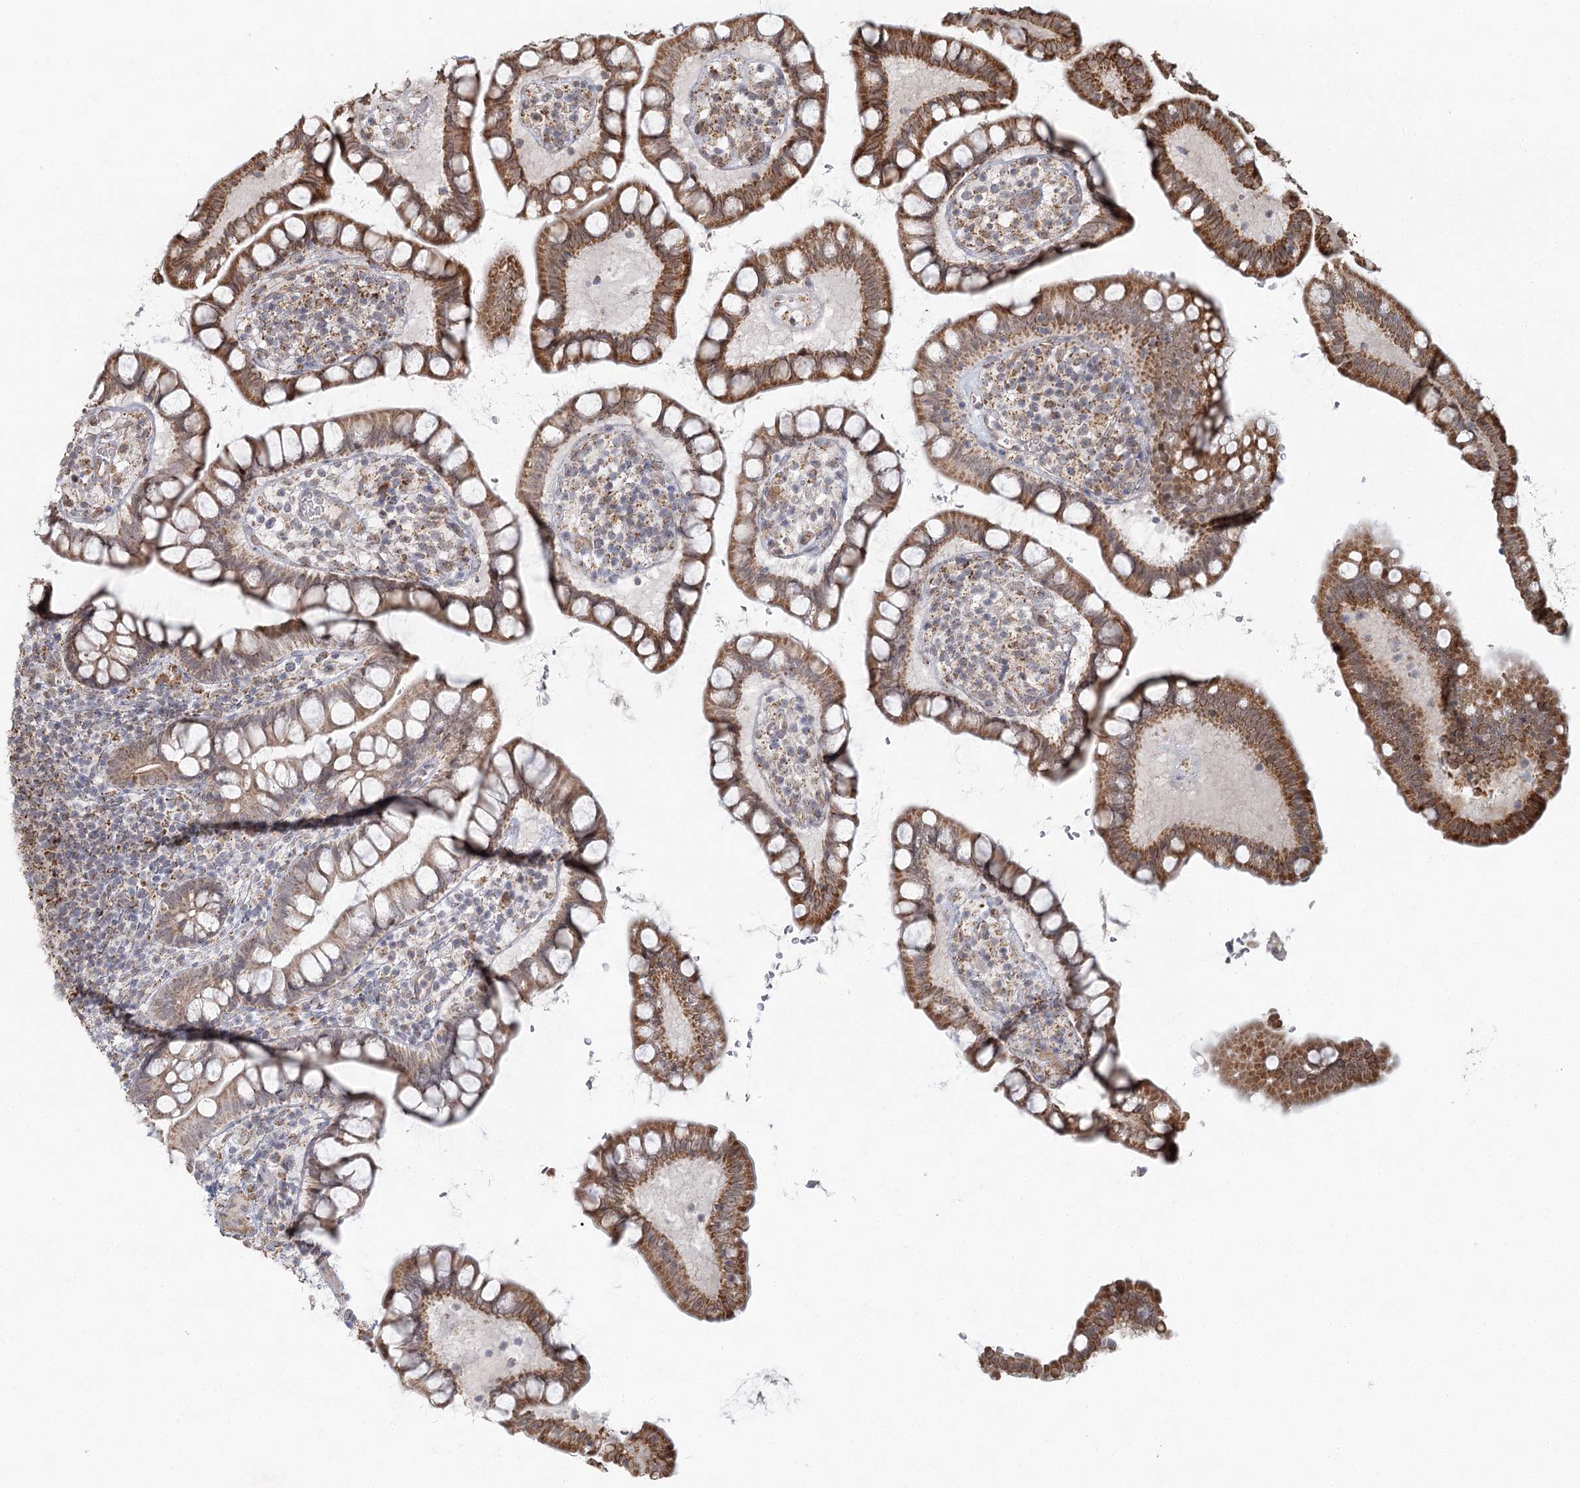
{"staining": {"intensity": "moderate", "quantity": ">75%", "location": "cytoplasmic/membranous"}, "tissue": "small intestine", "cell_type": "Glandular cells", "image_type": "normal", "snomed": [{"axis": "morphology", "description": "Normal tissue, NOS"}, {"axis": "topography", "description": "Small intestine"}], "caption": "Immunohistochemistry micrograph of benign small intestine stained for a protein (brown), which exhibits medium levels of moderate cytoplasmic/membranous expression in approximately >75% of glandular cells.", "gene": "LACTB", "patient": {"sex": "female", "age": 84}}